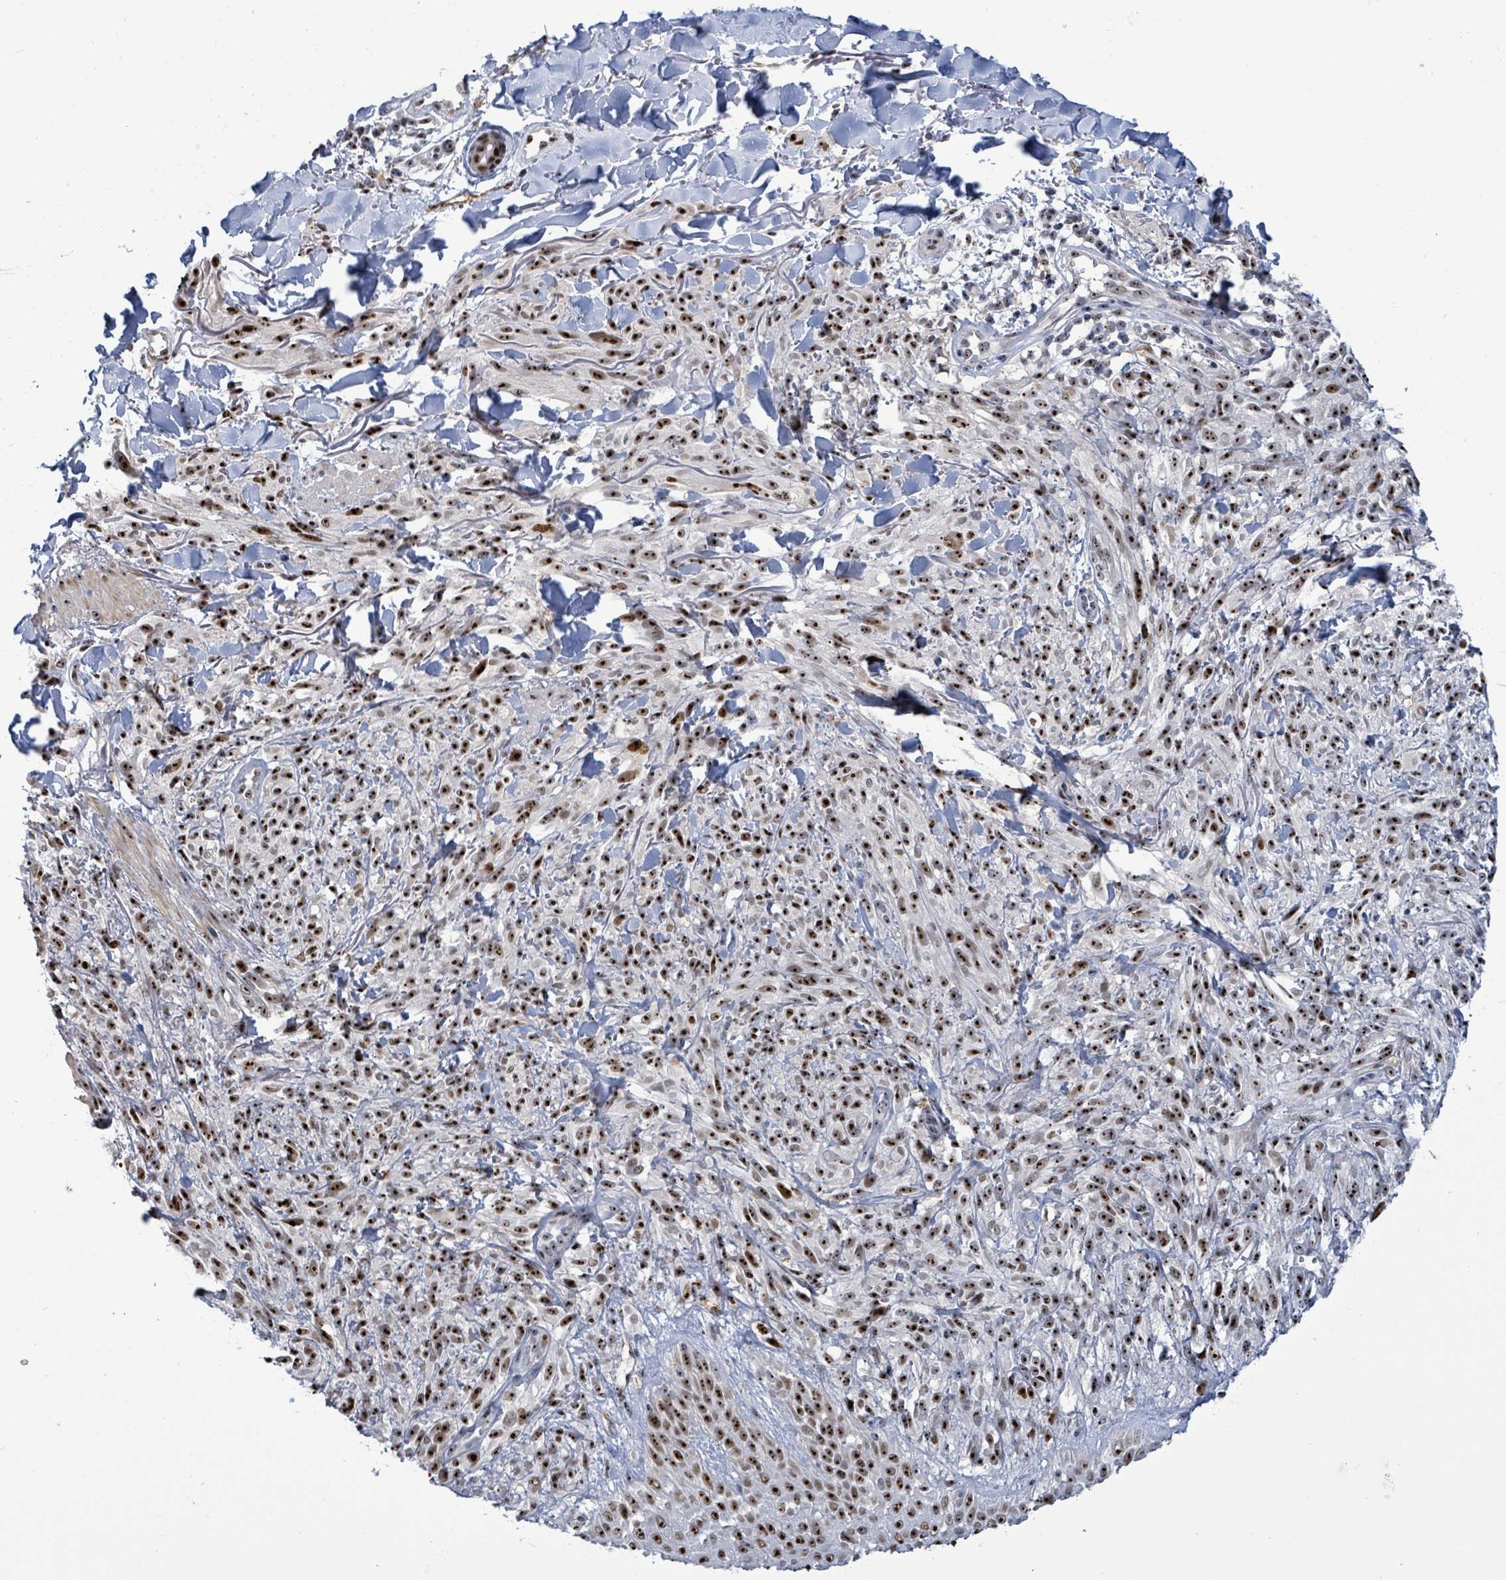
{"staining": {"intensity": "strong", "quantity": ">75%", "location": "nuclear"}, "tissue": "melanoma", "cell_type": "Tumor cells", "image_type": "cancer", "snomed": [{"axis": "morphology", "description": "Malignant melanoma, NOS"}, {"axis": "topography", "description": "Skin of forearm"}], "caption": "Tumor cells display high levels of strong nuclear staining in about >75% of cells in melanoma.", "gene": "RRN3", "patient": {"sex": "female", "age": 65}}